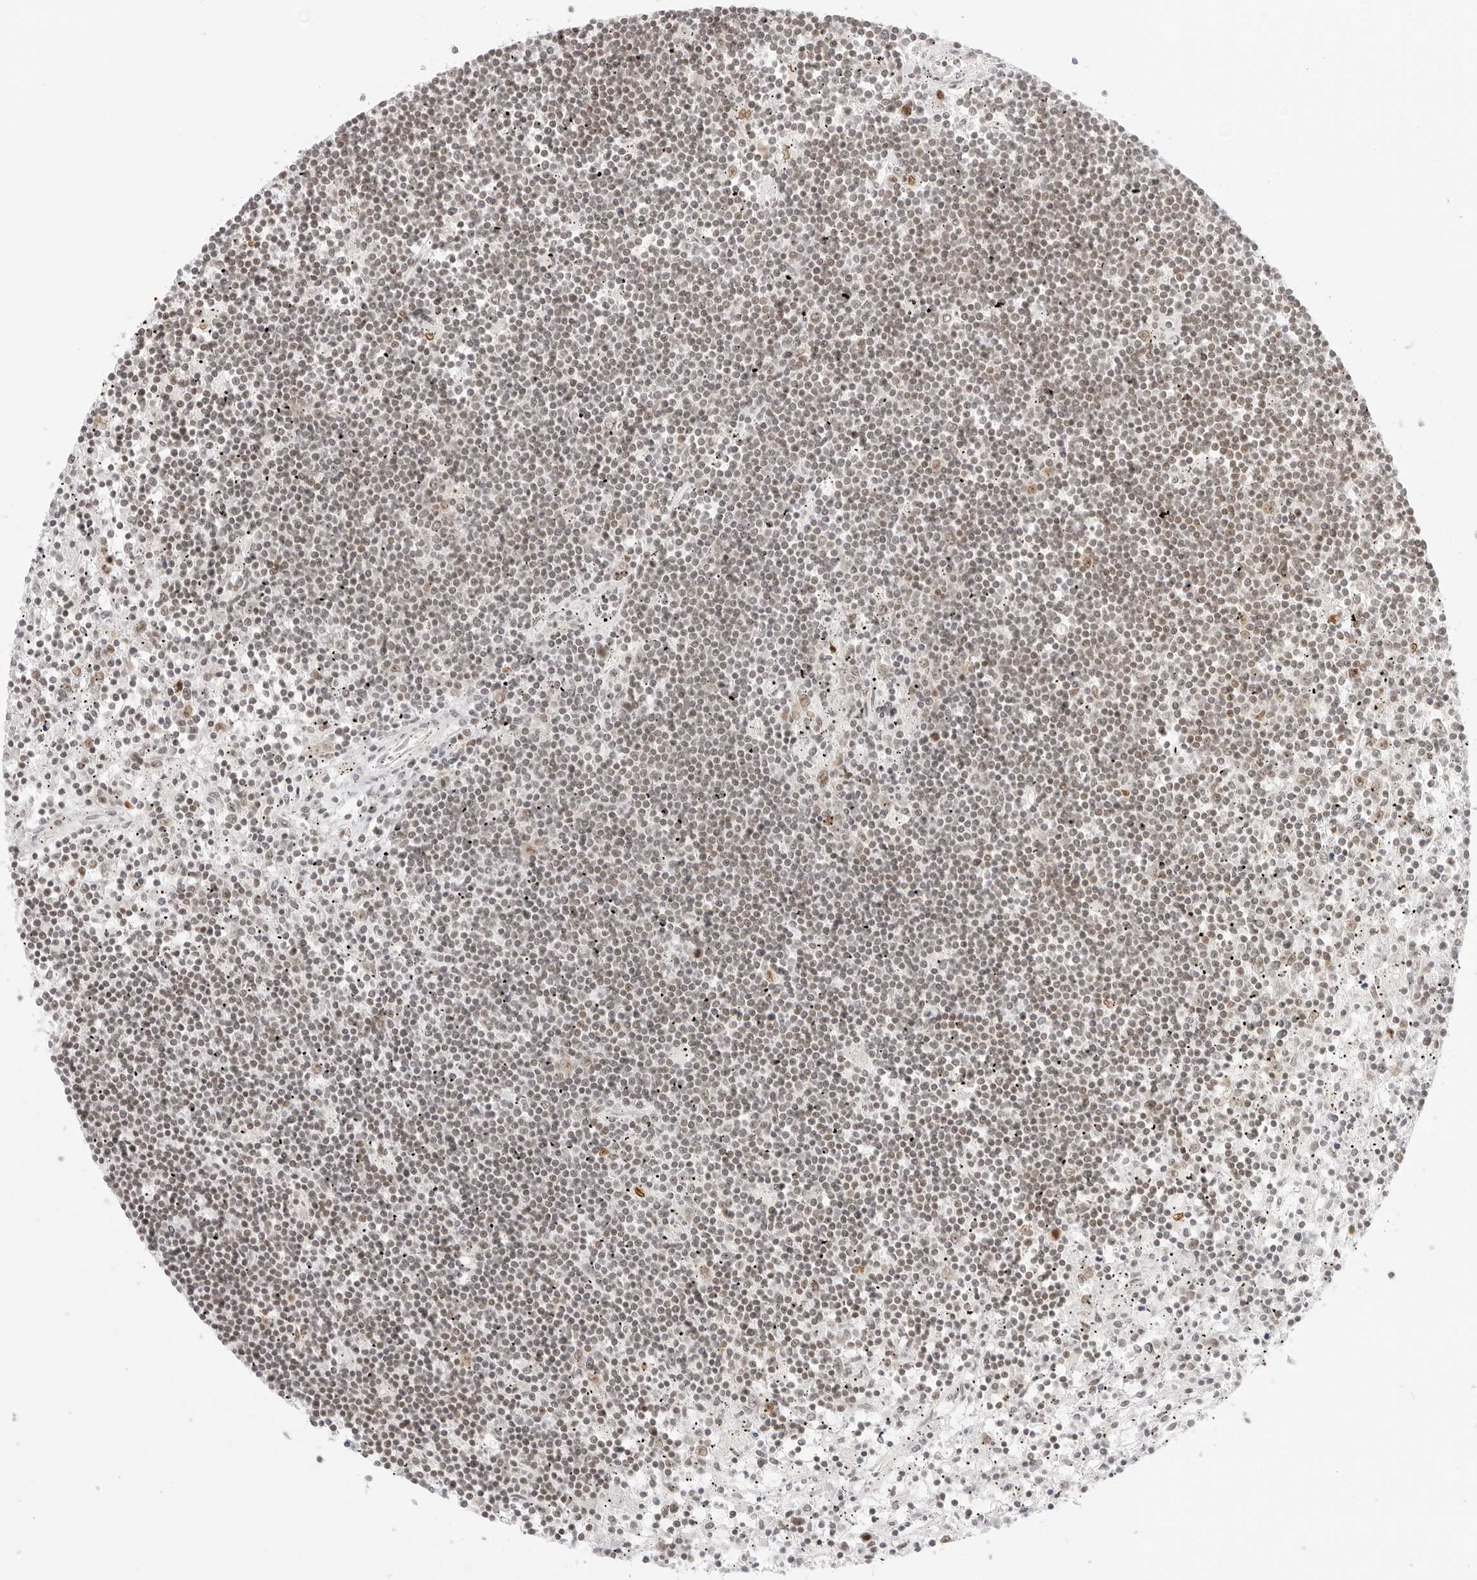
{"staining": {"intensity": "weak", "quantity": "25%-75%", "location": "nuclear"}, "tissue": "lymphoma", "cell_type": "Tumor cells", "image_type": "cancer", "snomed": [{"axis": "morphology", "description": "Malignant lymphoma, non-Hodgkin's type, Low grade"}, {"axis": "topography", "description": "Spleen"}], "caption": "High-magnification brightfield microscopy of lymphoma stained with DAB (brown) and counterstained with hematoxylin (blue). tumor cells exhibit weak nuclear expression is appreciated in approximately25%-75% of cells.", "gene": "RCC1", "patient": {"sex": "male", "age": 76}}